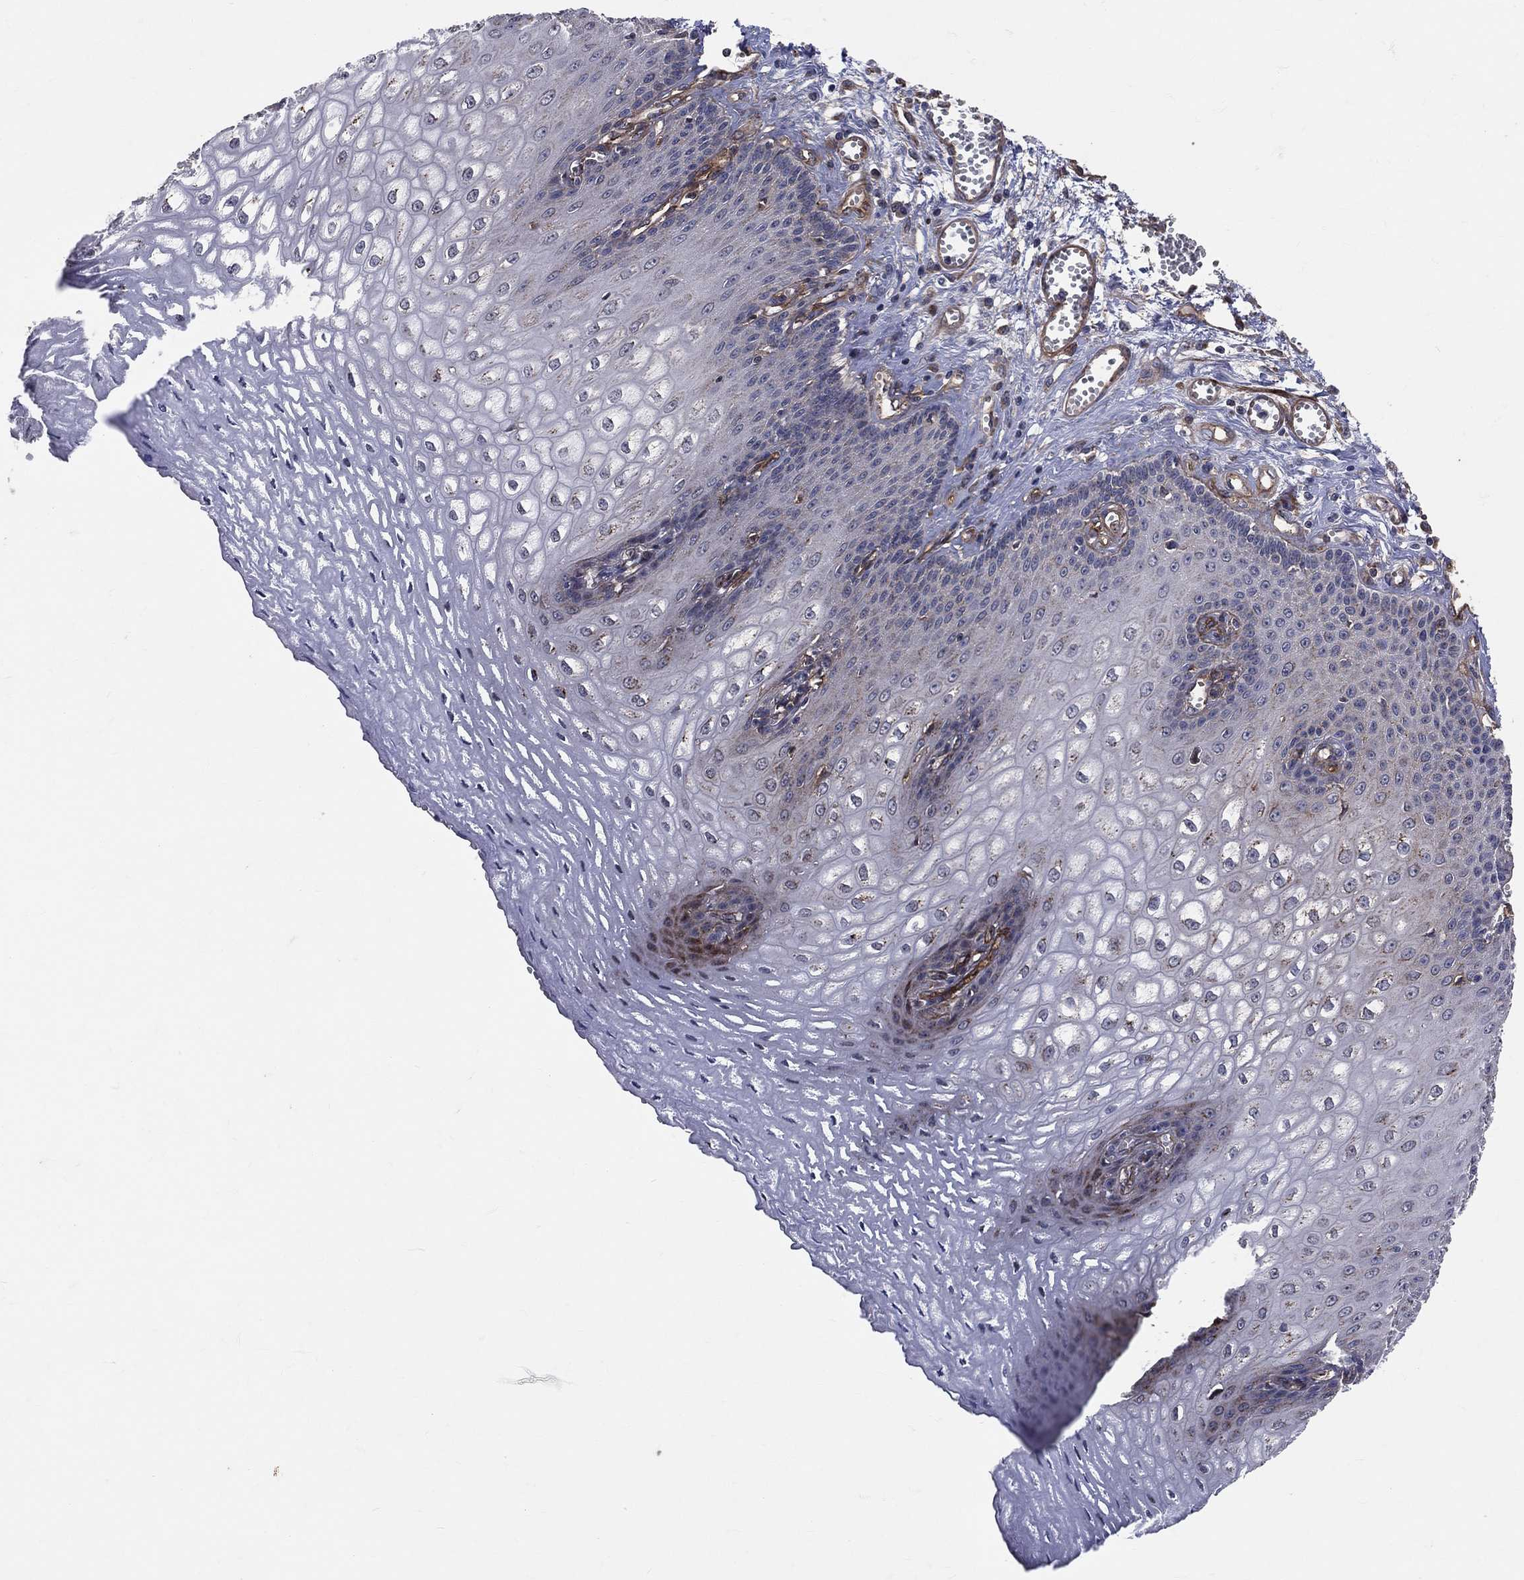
{"staining": {"intensity": "negative", "quantity": "none", "location": "none"}, "tissue": "esophagus", "cell_type": "Squamous epithelial cells", "image_type": "normal", "snomed": [{"axis": "morphology", "description": "Normal tissue, NOS"}, {"axis": "topography", "description": "Esophagus"}], "caption": "This micrograph is of unremarkable esophagus stained with IHC to label a protein in brown with the nuclei are counter-stained blue. There is no positivity in squamous epithelial cells. (IHC, brightfield microscopy, high magnification).", "gene": "ENTPD1", "patient": {"sex": "male", "age": 58}}